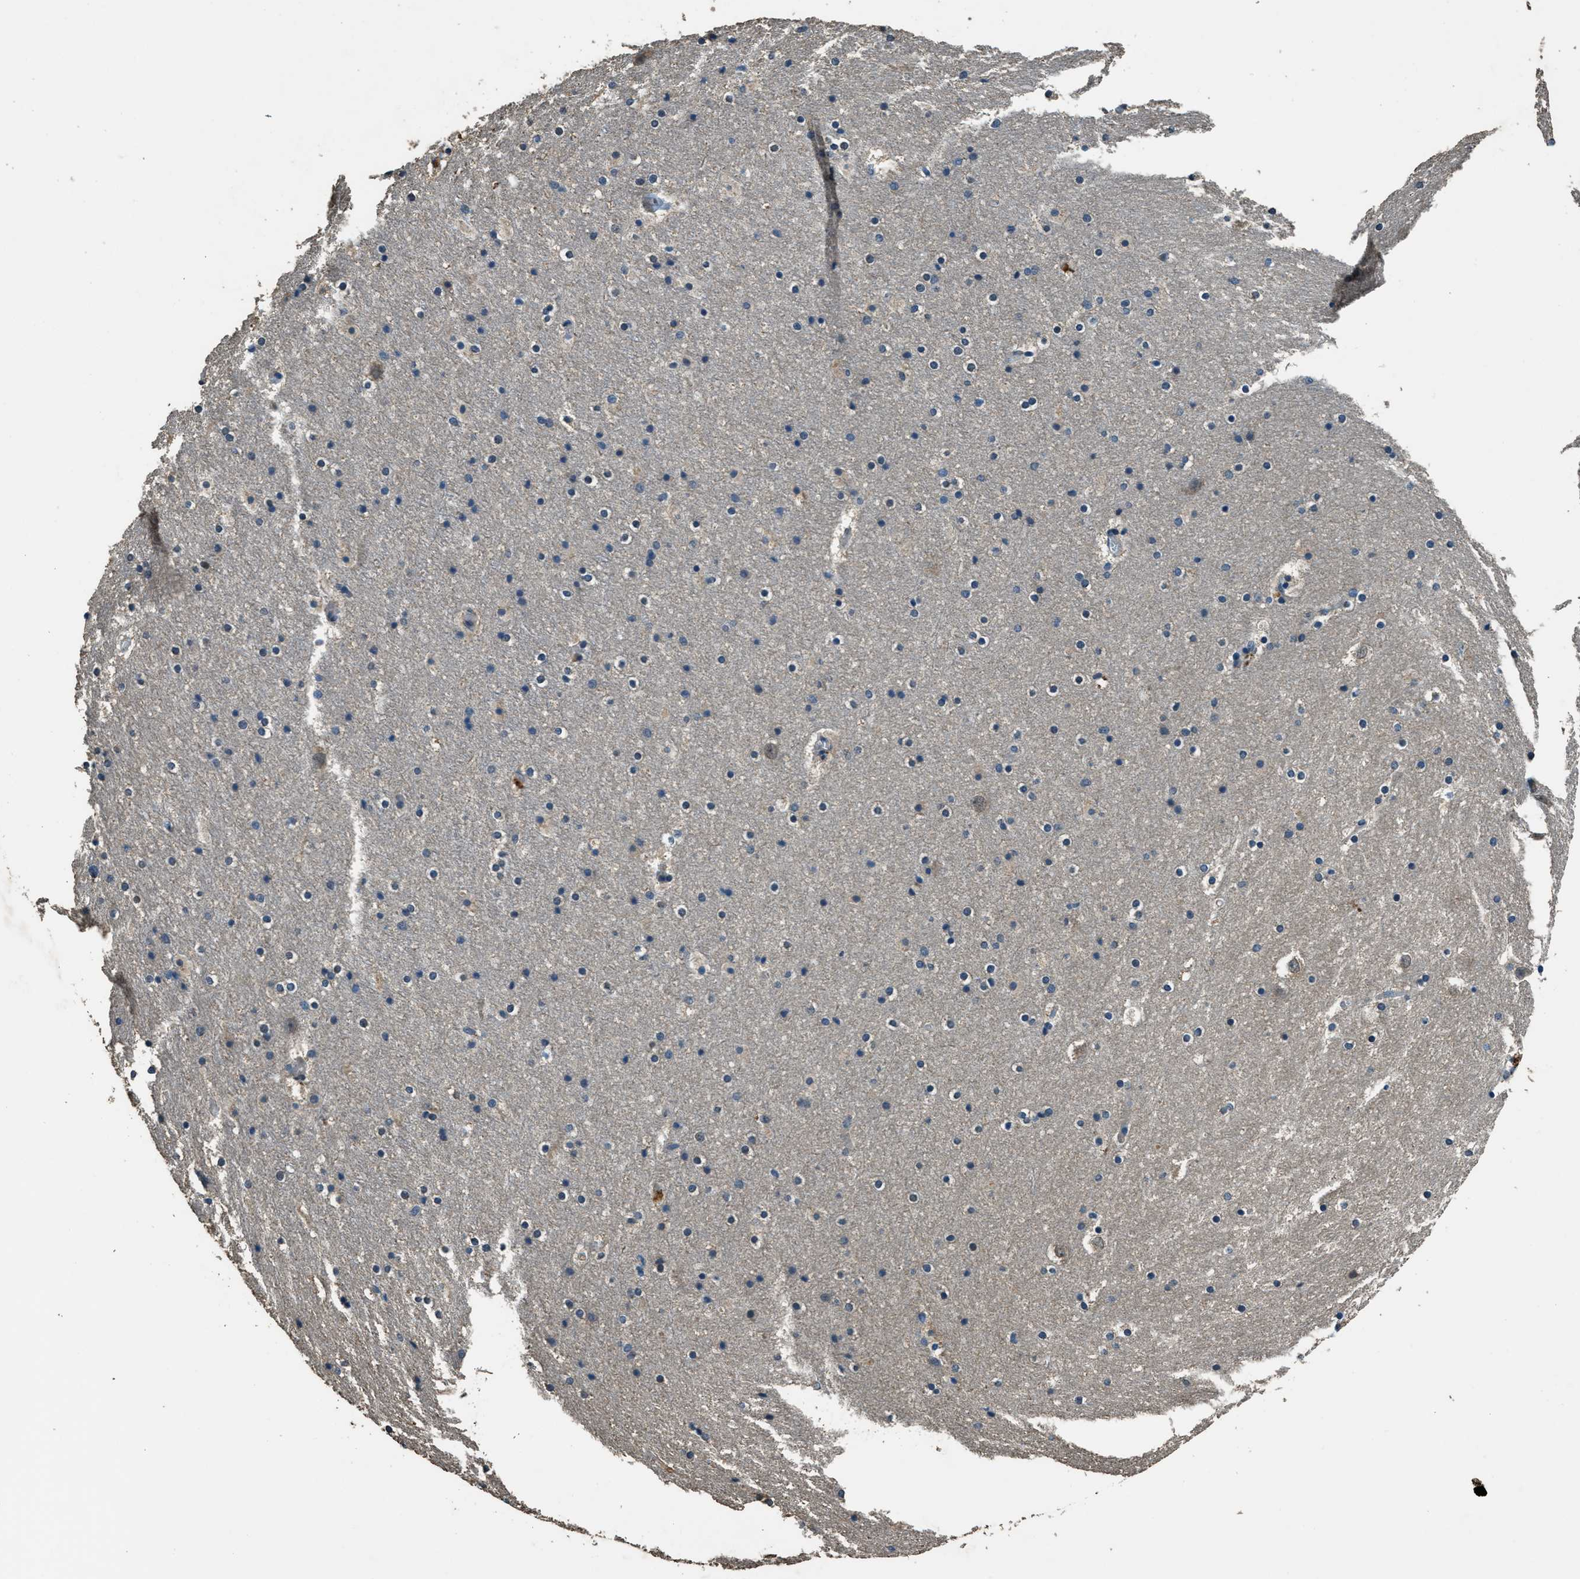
{"staining": {"intensity": "weak", "quantity": "<25%", "location": "cytoplasmic/membranous"}, "tissue": "hippocampus", "cell_type": "Glial cells", "image_type": "normal", "snomed": [{"axis": "morphology", "description": "Normal tissue, NOS"}, {"axis": "topography", "description": "Hippocampus"}], "caption": "A photomicrograph of human hippocampus is negative for staining in glial cells. (Brightfield microscopy of DAB (3,3'-diaminobenzidine) immunohistochemistry at high magnification).", "gene": "SALL3", "patient": {"sex": "male", "age": 45}}